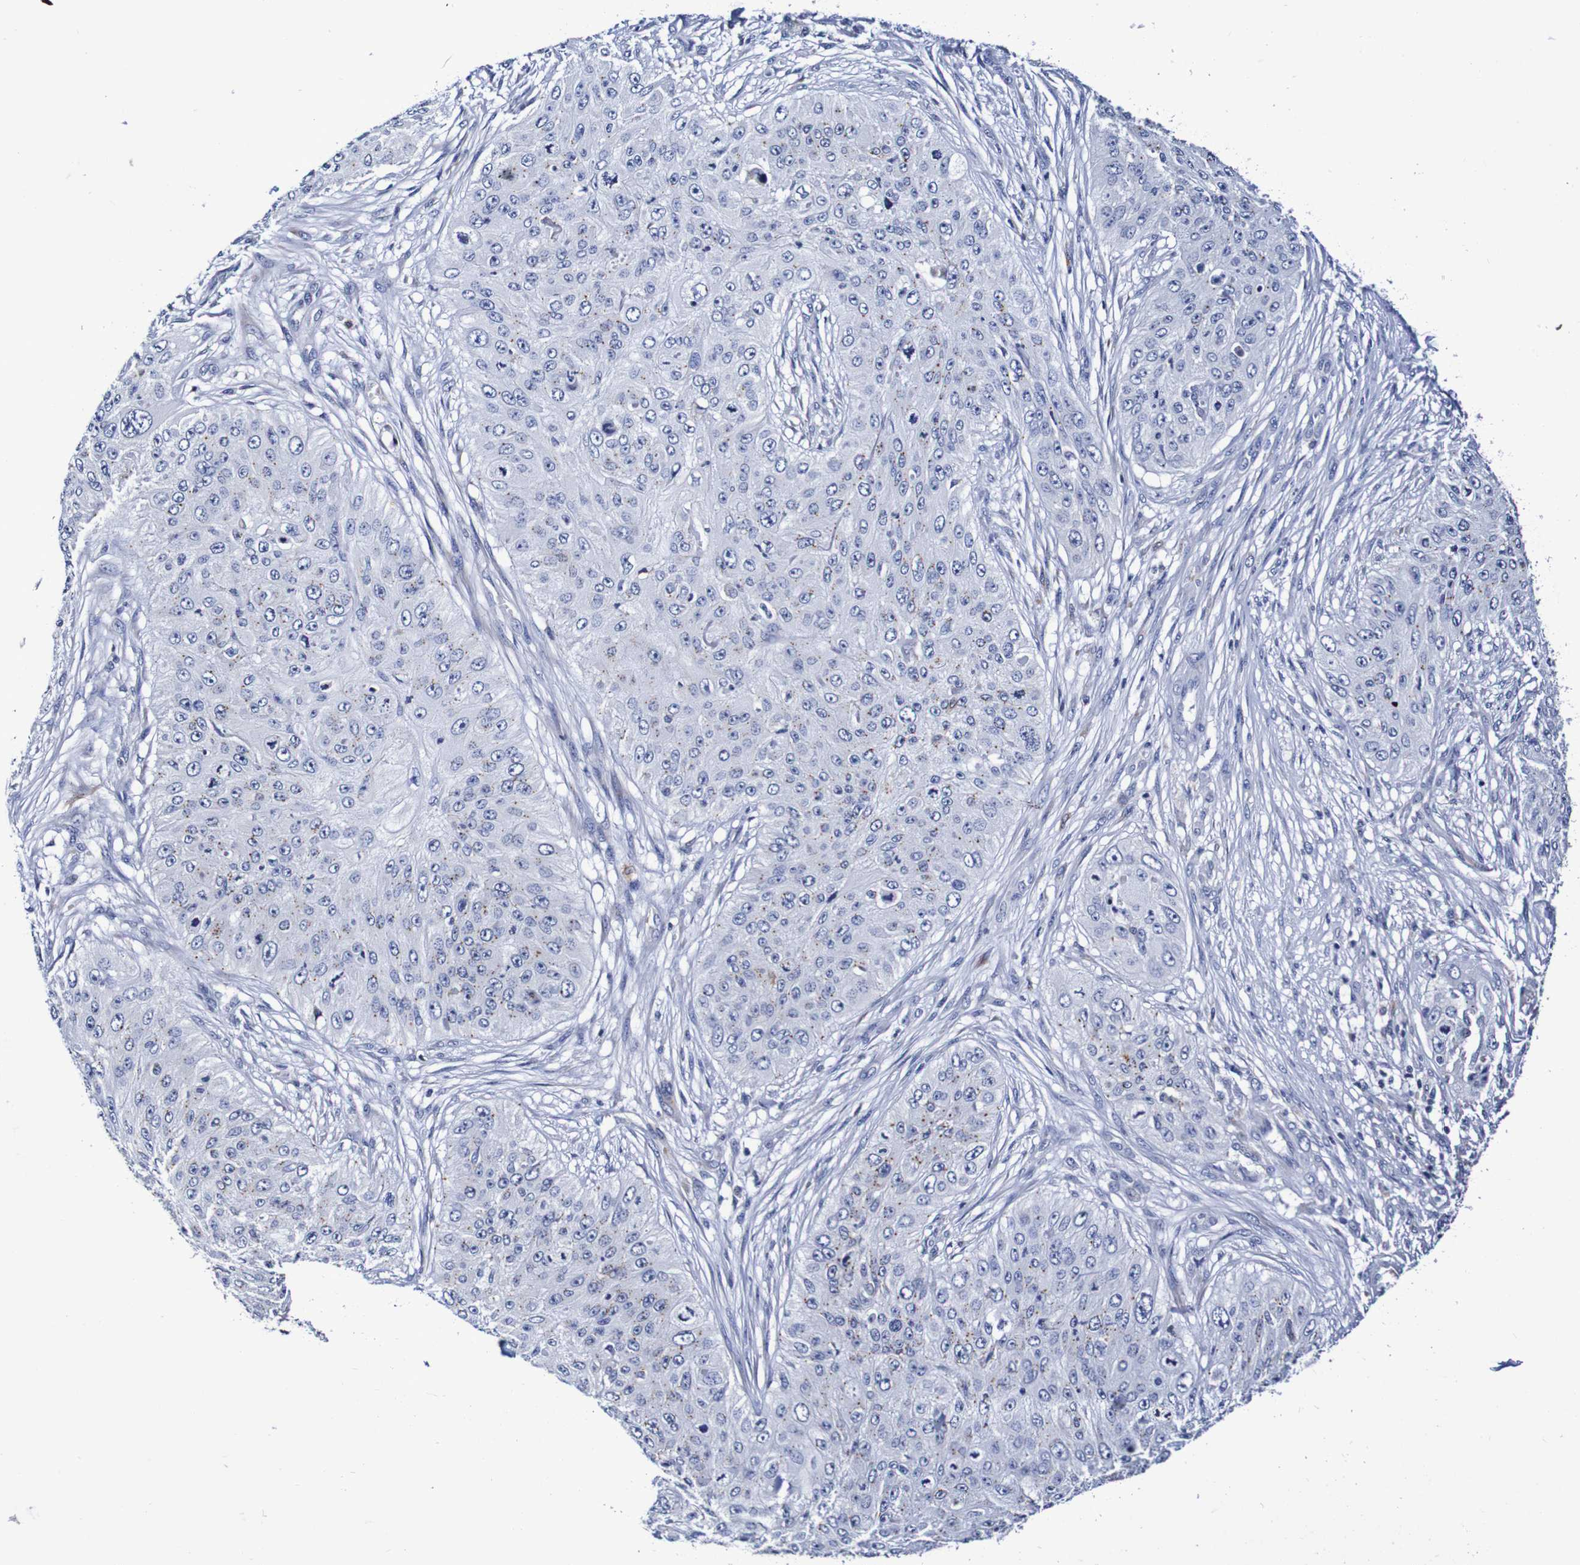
{"staining": {"intensity": "negative", "quantity": "none", "location": "none"}, "tissue": "skin cancer", "cell_type": "Tumor cells", "image_type": "cancer", "snomed": [{"axis": "morphology", "description": "Squamous cell carcinoma, NOS"}, {"axis": "topography", "description": "Skin"}], "caption": "Immunohistochemical staining of human skin cancer demonstrates no significant staining in tumor cells.", "gene": "SEZ6", "patient": {"sex": "female", "age": 80}}